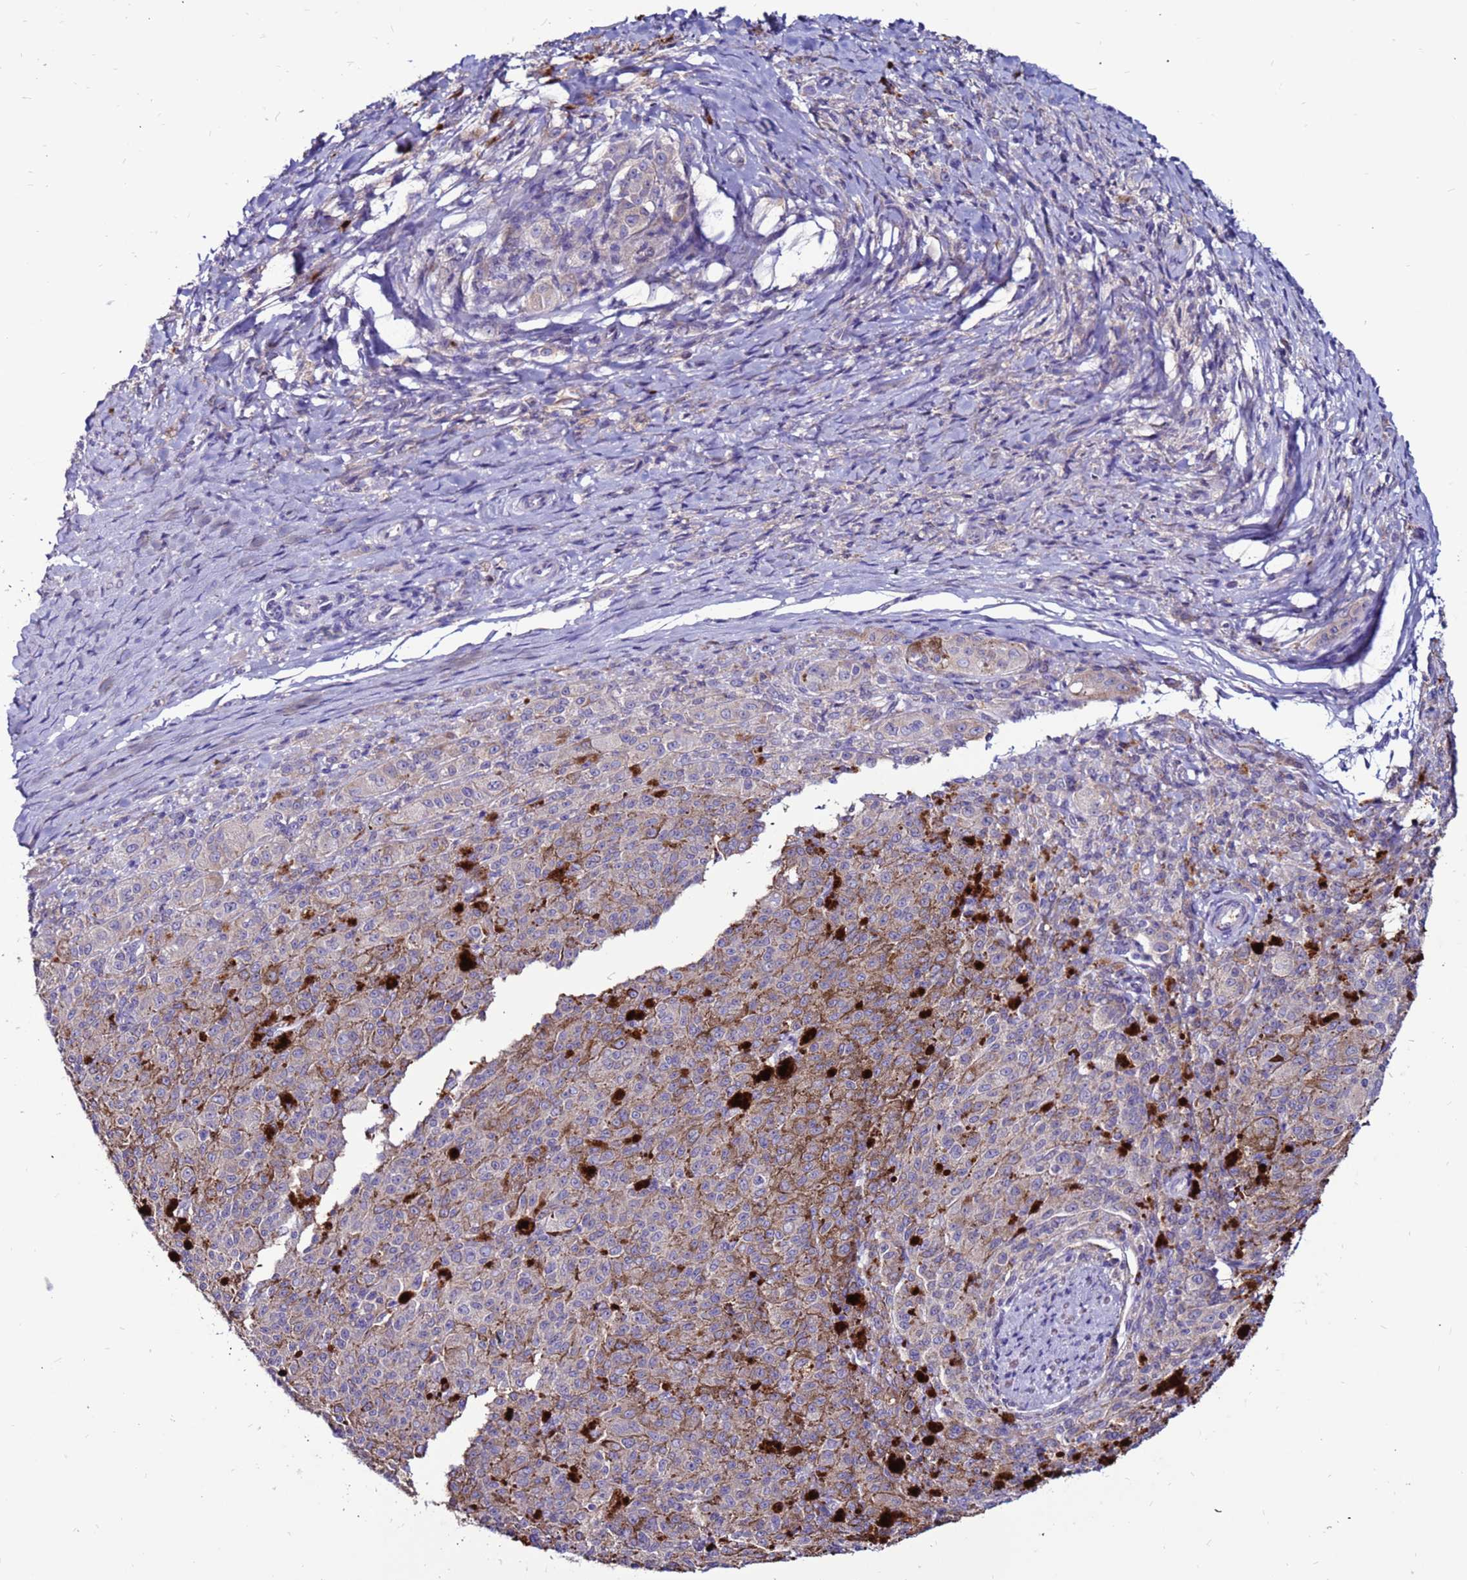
{"staining": {"intensity": "negative", "quantity": "none", "location": "none"}, "tissue": "melanoma", "cell_type": "Tumor cells", "image_type": "cancer", "snomed": [{"axis": "morphology", "description": "Malignant melanoma, NOS"}, {"axis": "topography", "description": "Skin"}], "caption": "Tumor cells are negative for brown protein staining in malignant melanoma.", "gene": "SLC44A3", "patient": {"sex": "female", "age": 52}}